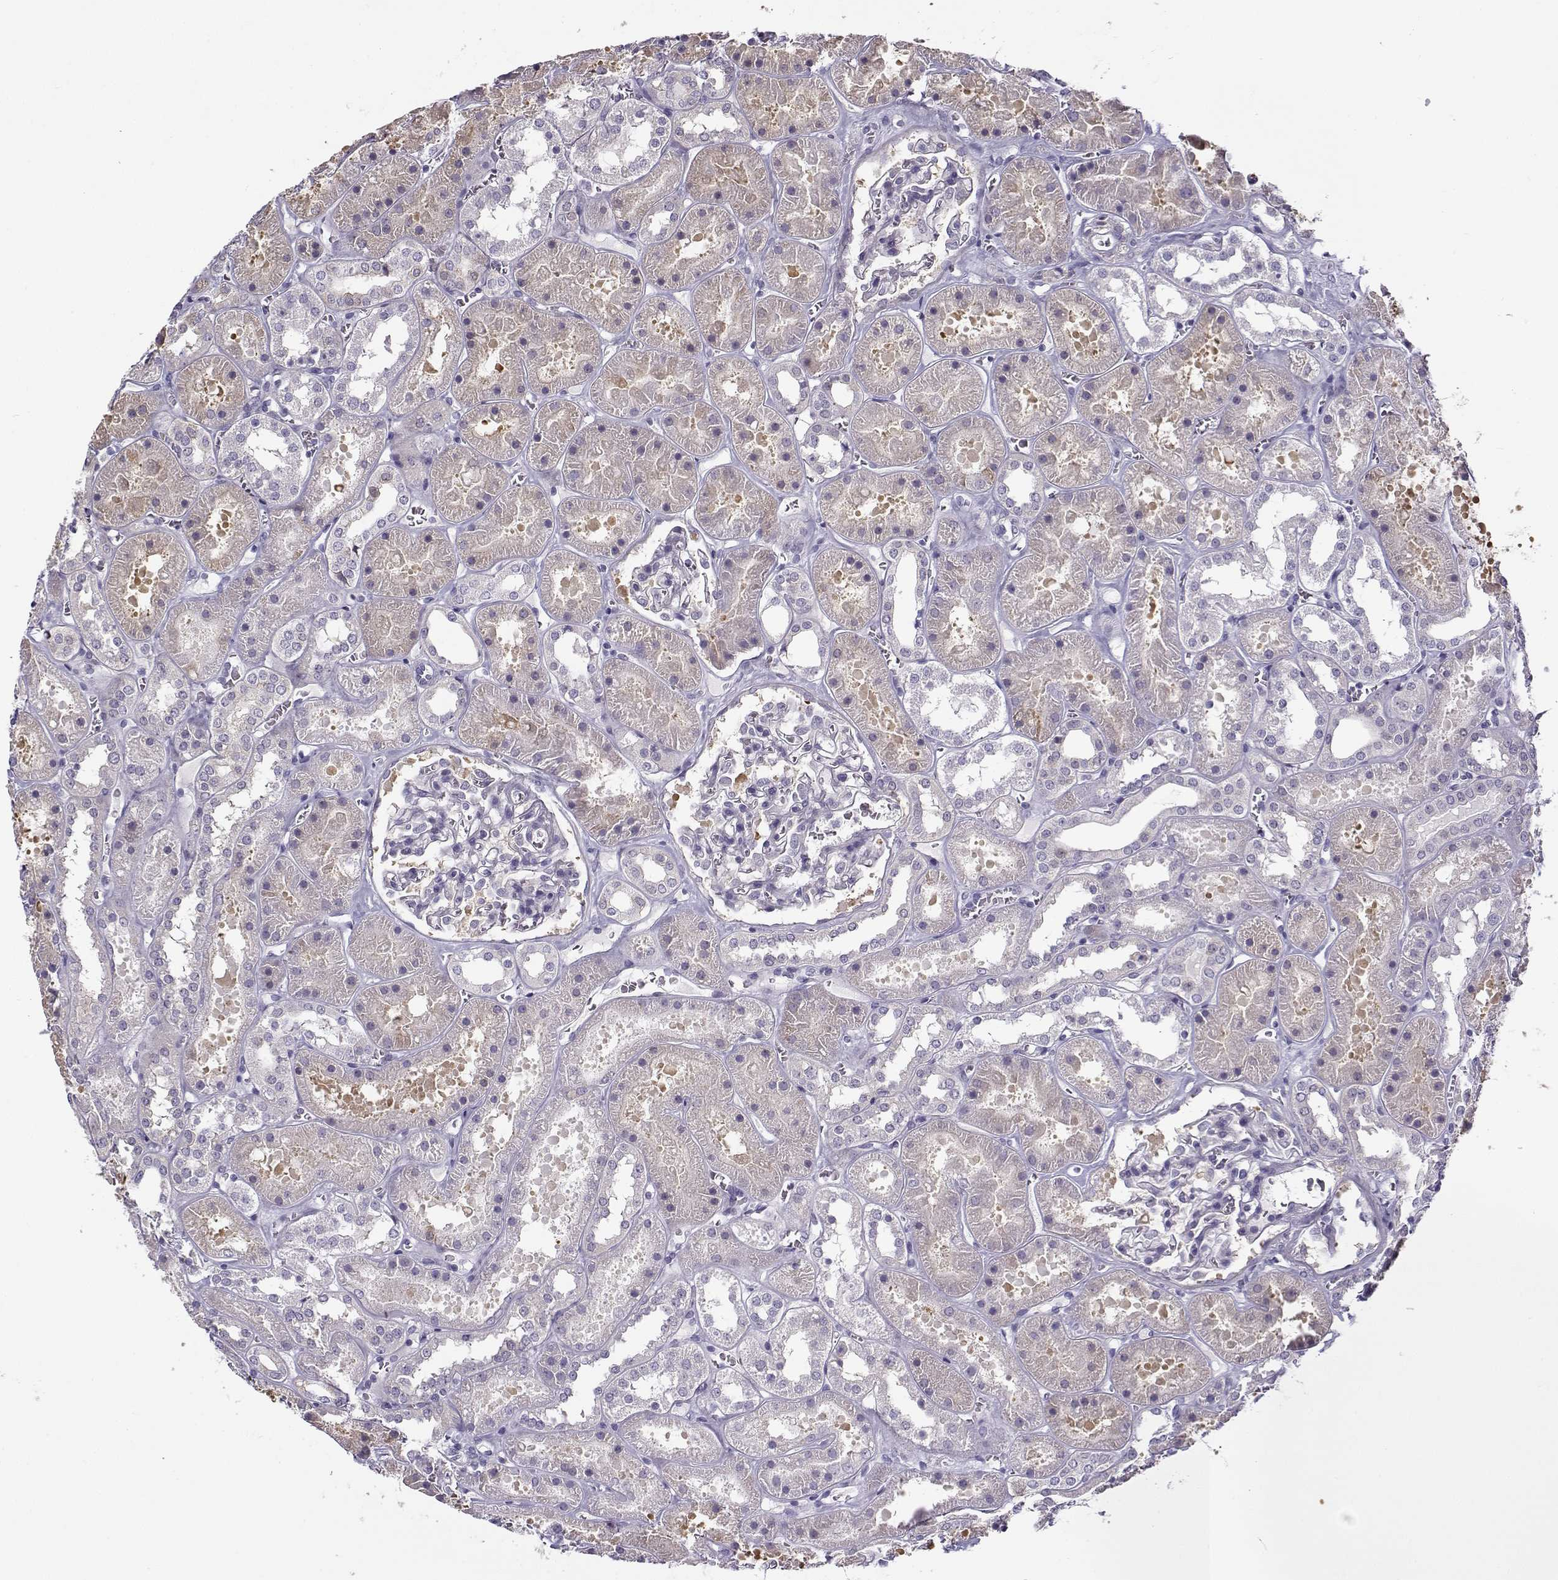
{"staining": {"intensity": "negative", "quantity": "none", "location": "none"}, "tissue": "kidney", "cell_type": "Cells in glomeruli", "image_type": "normal", "snomed": [{"axis": "morphology", "description": "Normal tissue, NOS"}, {"axis": "topography", "description": "Kidney"}], "caption": "The IHC image has no significant positivity in cells in glomeruli of kidney. (DAB IHC, high magnification).", "gene": "UCP3", "patient": {"sex": "female", "age": 41}}